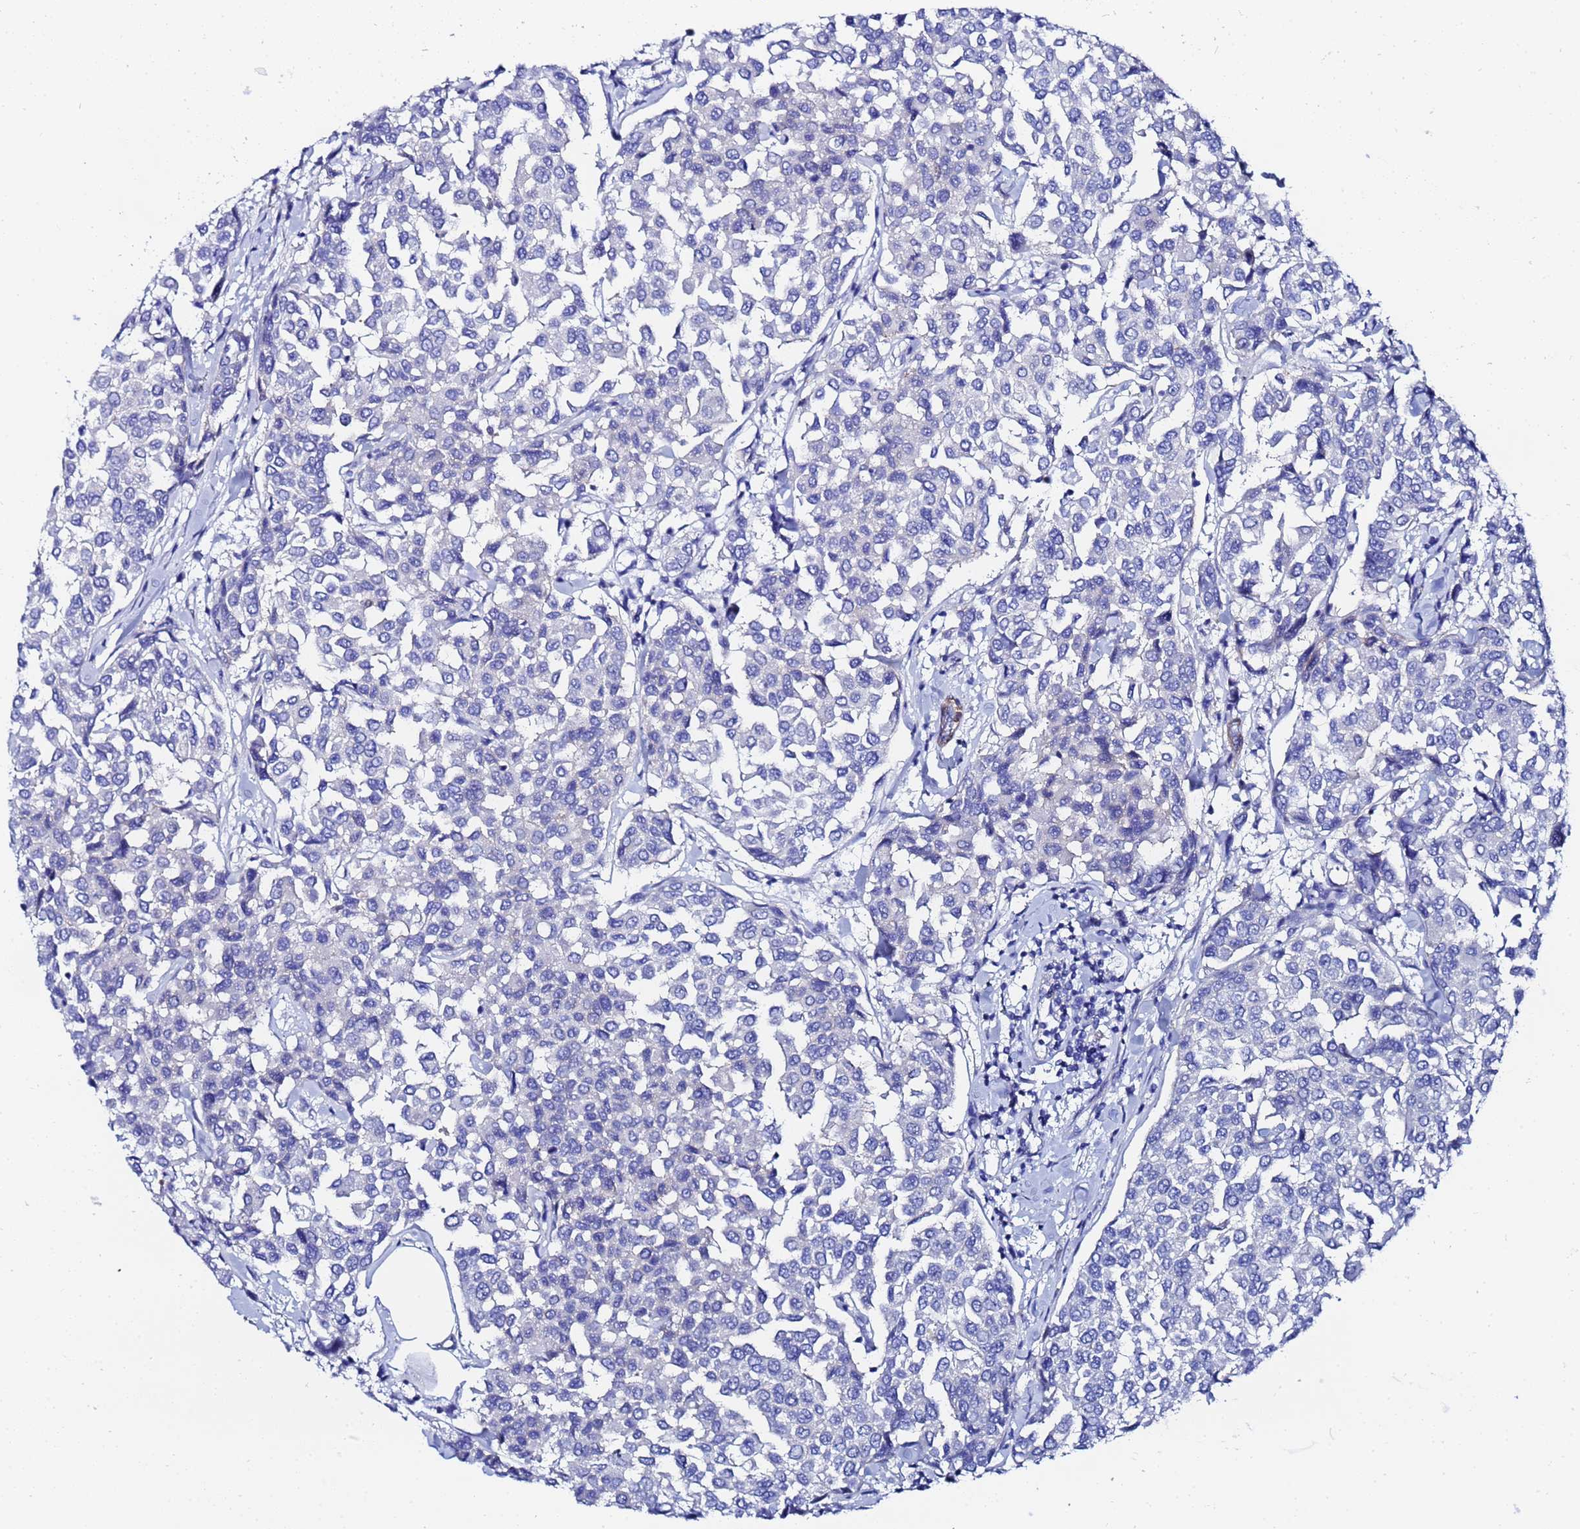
{"staining": {"intensity": "negative", "quantity": "none", "location": "none"}, "tissue": "breast cancer", "cell_type": "Tumor cells", "image_type": "cancer", "snomed": [{"axis": "morphology", "description": "Duct carcinoma"}, {"axis": "topography", "description": "Breast"}], "caption": "Immunohistochemistry (IHC) of breast intraductal carcinoma exhibits no staining in tumor cells. (IHC, brightfield microscopy, high magnification).", "gene": "RAB39B", "patient": {"sex": "female", "age": 55}}